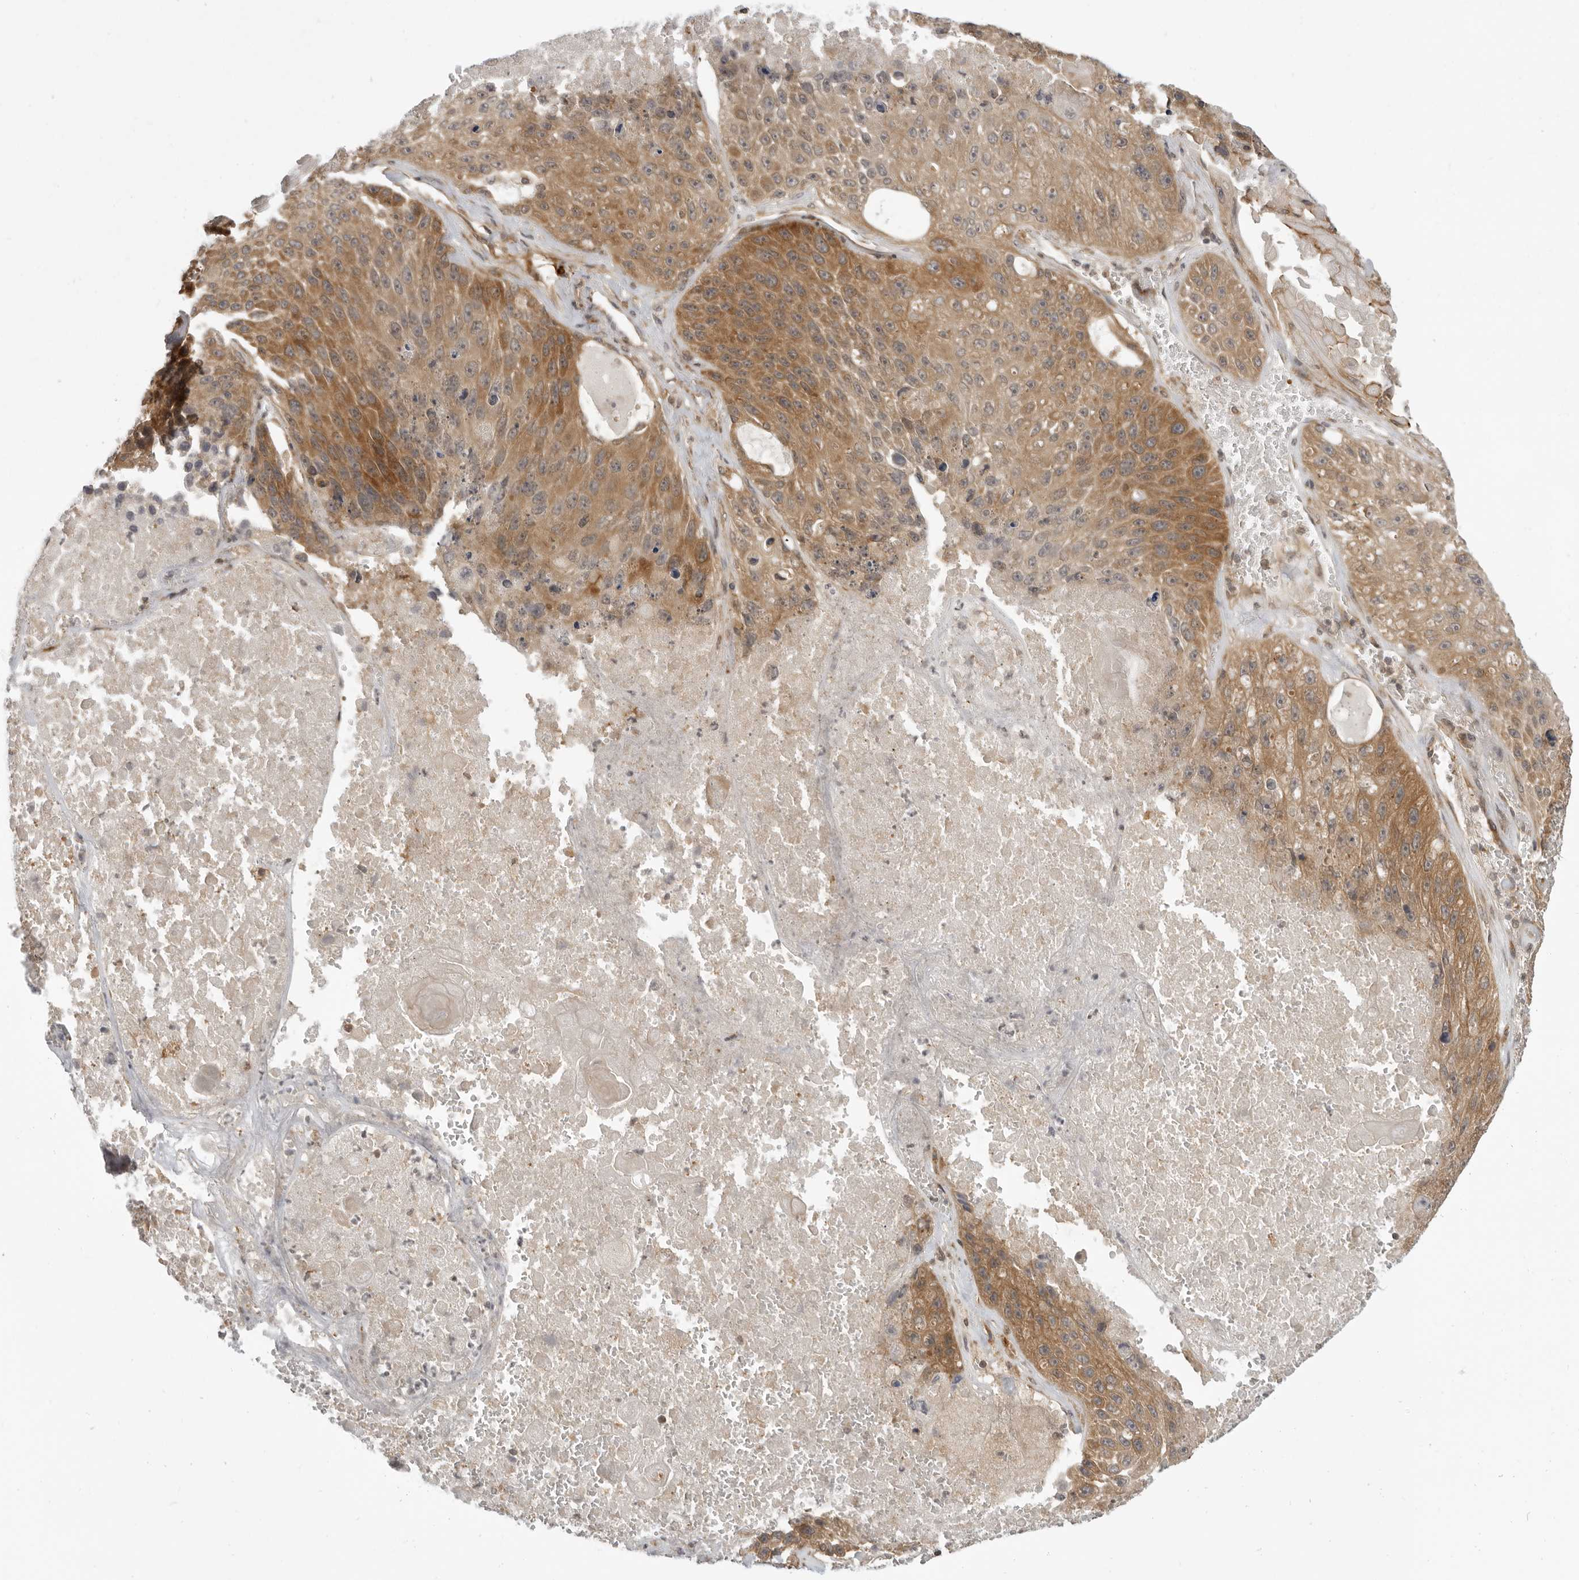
{"staining": {"intensity": "moderate", "quantity": ">75%", "location": "cytoplasmic/membranous"}, "tissue": "lung cancer", "cell_type": "Tumor cells", "image_type": "cancer", "snomed": [{"axis": "morphology", "description": "Squamous cell carcinoma, NOS"}, {"axis": "topography", "description": "Lung"}], "caption": "Immunohistochemistry (IHC) (DAB (3,3'-diaminobenzidine)) staining of human lung squamous cell carcinoma exhibits moderate cytoplasmic/membranous protein positivity in about >75% of tumor cells.", "gene": "PRRC2A", "patient": {"sex": "male", "age": 61}}